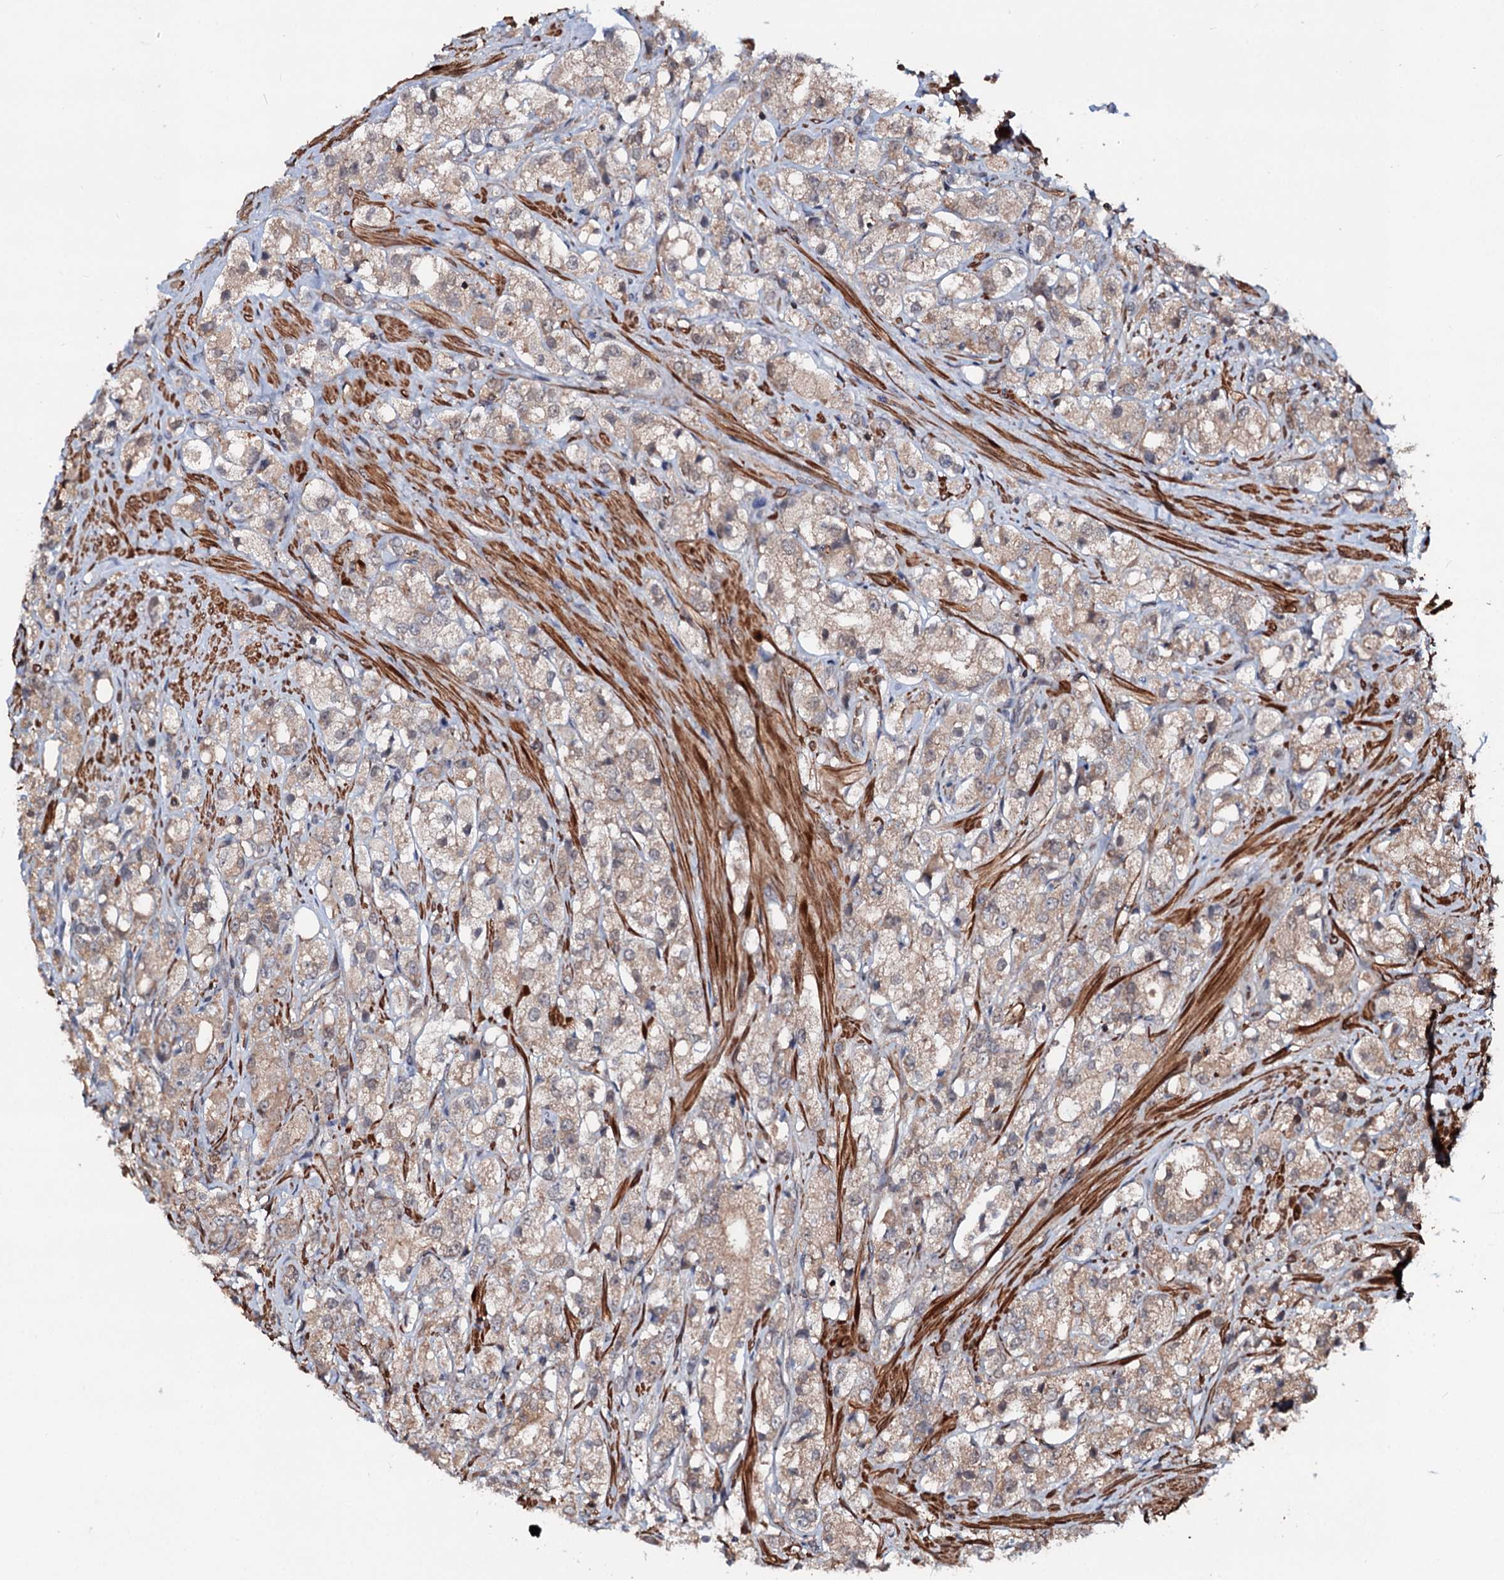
{"staining": {"intensity": "weak", "quantity": ">75%", "location": "cytoplasmic/membranous"}, "tissue": "prostate cancer", "cell_type": "Tumor cells", "image_type": "cancer", "snomed": [{"axis": "morphology", "description": "Adenocarcinoma, NOS"}, {"axis": "topography", "description": "Prostate"}], "caption": "The photomicrograph exhibits a brown stain indicating the presence of a protein in the cytoplasmic/membranous of tumor cells in adenocarcinoma (prostate). Using DAB (3,3'-diaminobenzidine) (brown) and hematoxylin (blue) stains, captured at high magnification using brightfield microscopy.", "gene": "GRIP1", "patient": {"sex": "male", "age": 79}}